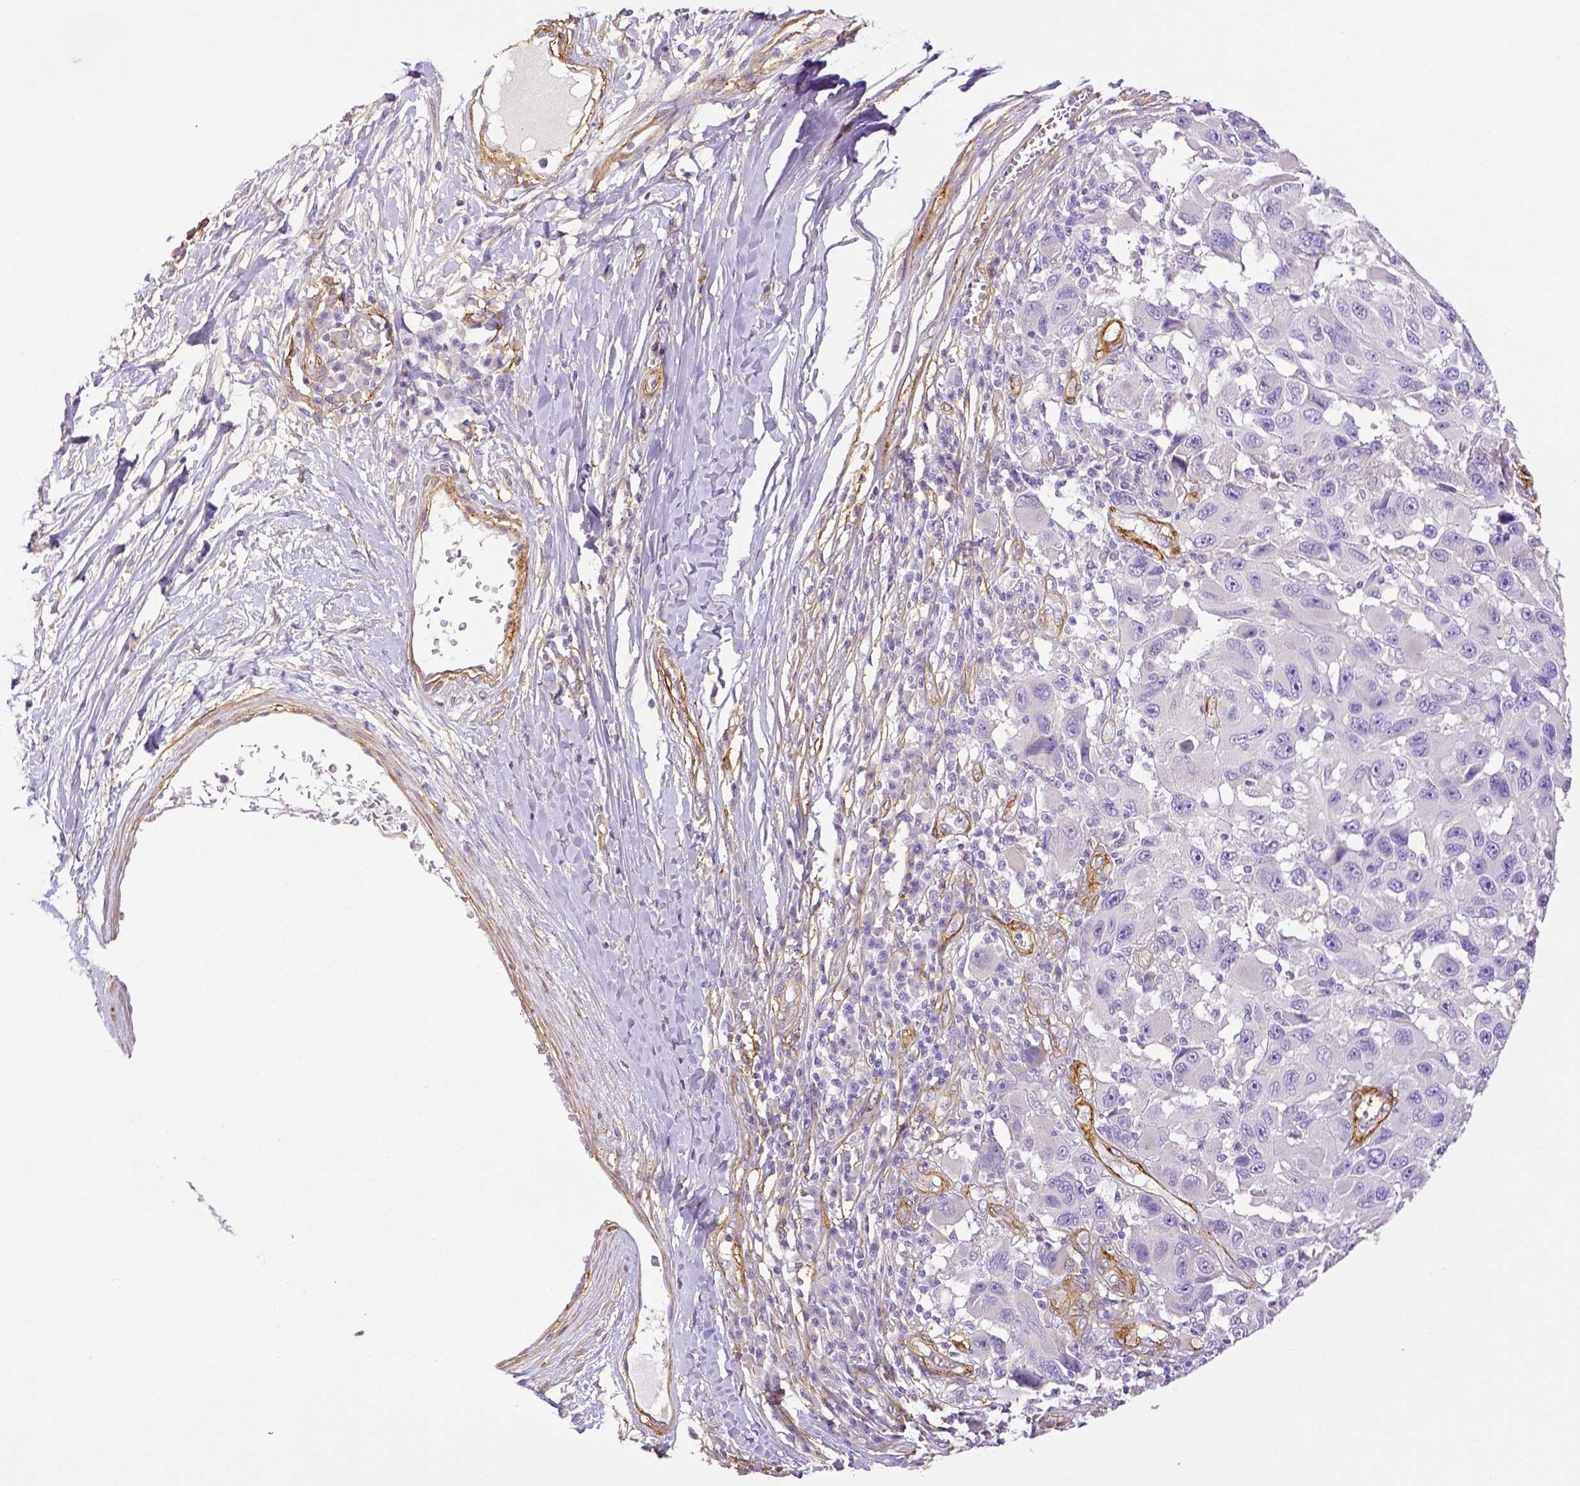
{"staining": {"intensity": "negative", "quantity": "none", "location": "none"}, "tissue": "melanoma", "cell_type": "Tumor cells", "image_type": "cancer", "snomed": [{"axis": "morphology", "description": "Malignant melanoma, NOS"}, {"axis": "topography", "description": "Skin"}], "caption": "A high-resolution image shows immunohistochemistry (IHC) staining of melanoma, which shows no significant staining in tumor cells.", "gene": "THY1", "patient": {"sex": "male", "age": 53}}